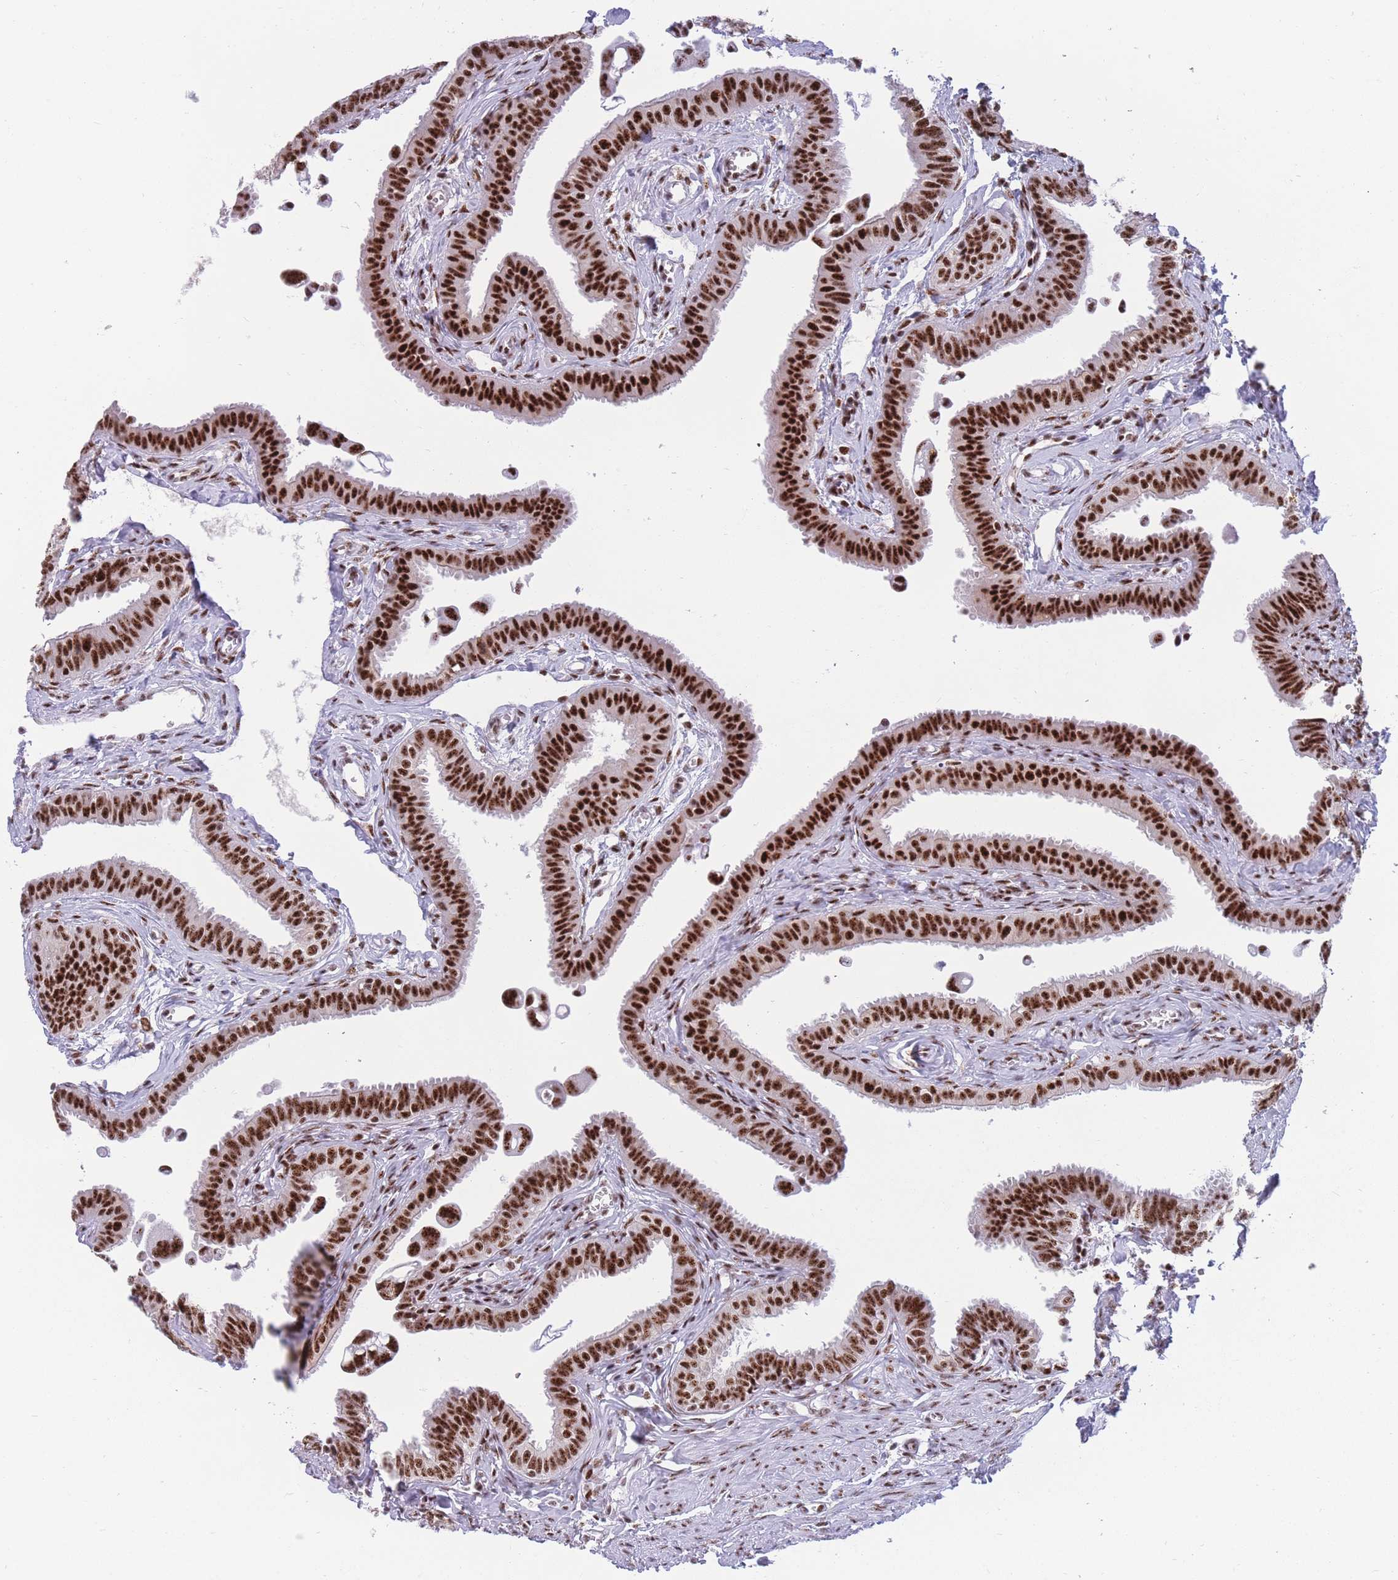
{"staining": {"intensity": "strong", "quantity": ">75%", "location": "nuclear"}, "tissue": "fallopian tube", "cell_type": "Glandular cells", "image_type": "normal", "snomed": [{"axis": "morphology", "description": "Normal tissue, NOS"}, {"axis": "morphology", "description": "Carcinoma, NOS"}, {"axis": "topography", "description": "Fallopian tube"}, {"axis": "topography", "description": "Ovary"}], "caption": "Immunohistochemistry image of benign fallopian tube stained for a protein (brown), which displays high levels of strong nuclear positivity in about >75% of glandular cells.", "gene": "TMEM35B", "patient": {"sex": "female", "age": 59}}